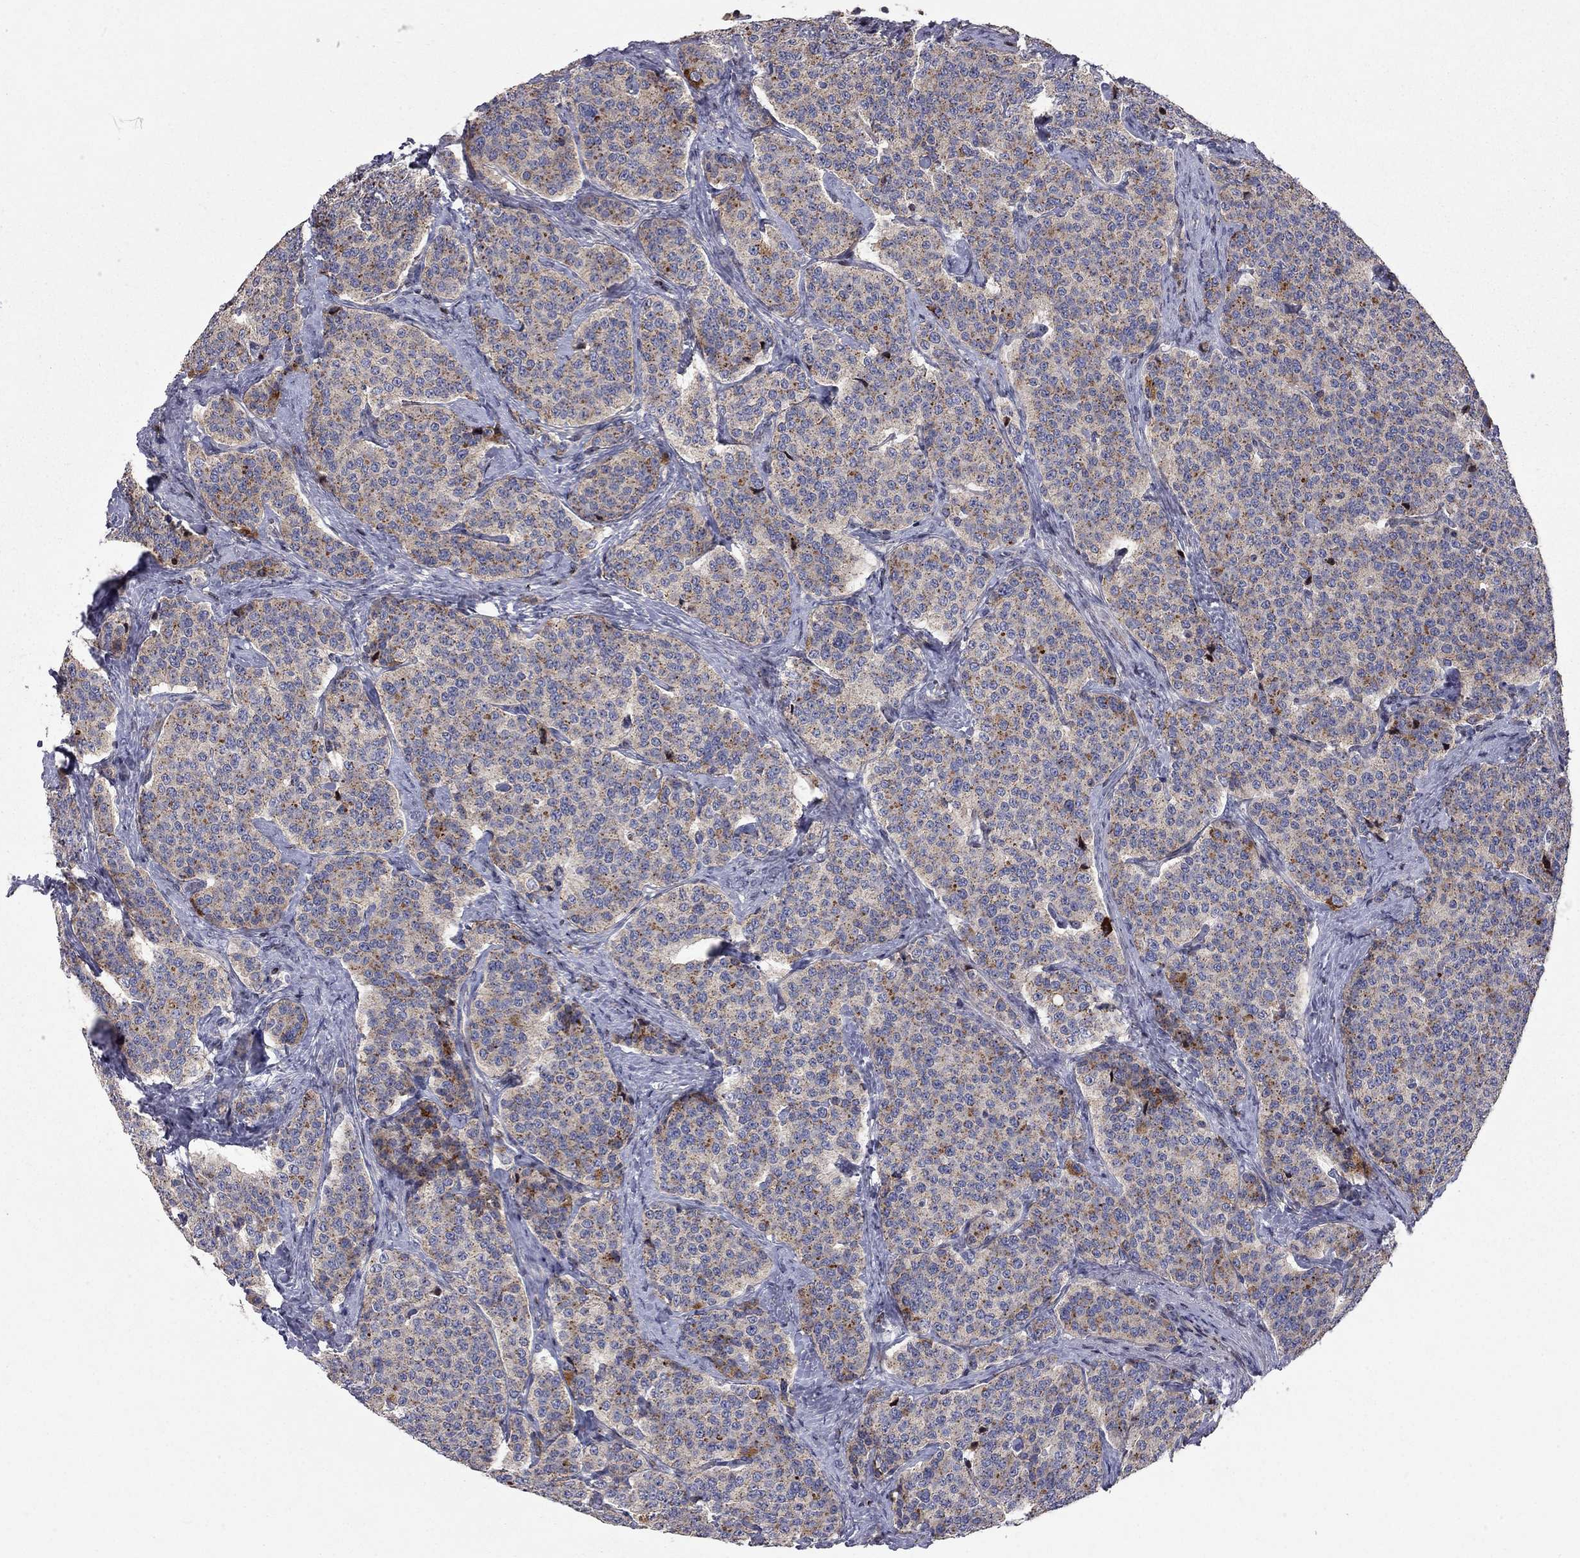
{"staining": {"intensity": "strong", "quantity": "25%-75%", "location": "cytoplasmic/membranous"}, "tissue": "carcinoid", "cell_type": "Tumor cells", "image_type": "cancer", "snomed": [{"axis": "morphology", "description": "Carcinoid, malignant, NOS"}, {"axis": "topography", "description": "Small intestine"}], "caption": "This histopathology image shows carcinoid (malignant) stained with immunohistochemistry (IHC) to label a protein in brown. The cytoplasmic/membranous of tumor cells show strong positivity for the protein. Nuclei are counter-stained blue.", "gene": "ERN2", "patient": {"sex": "female", "age": 58}}